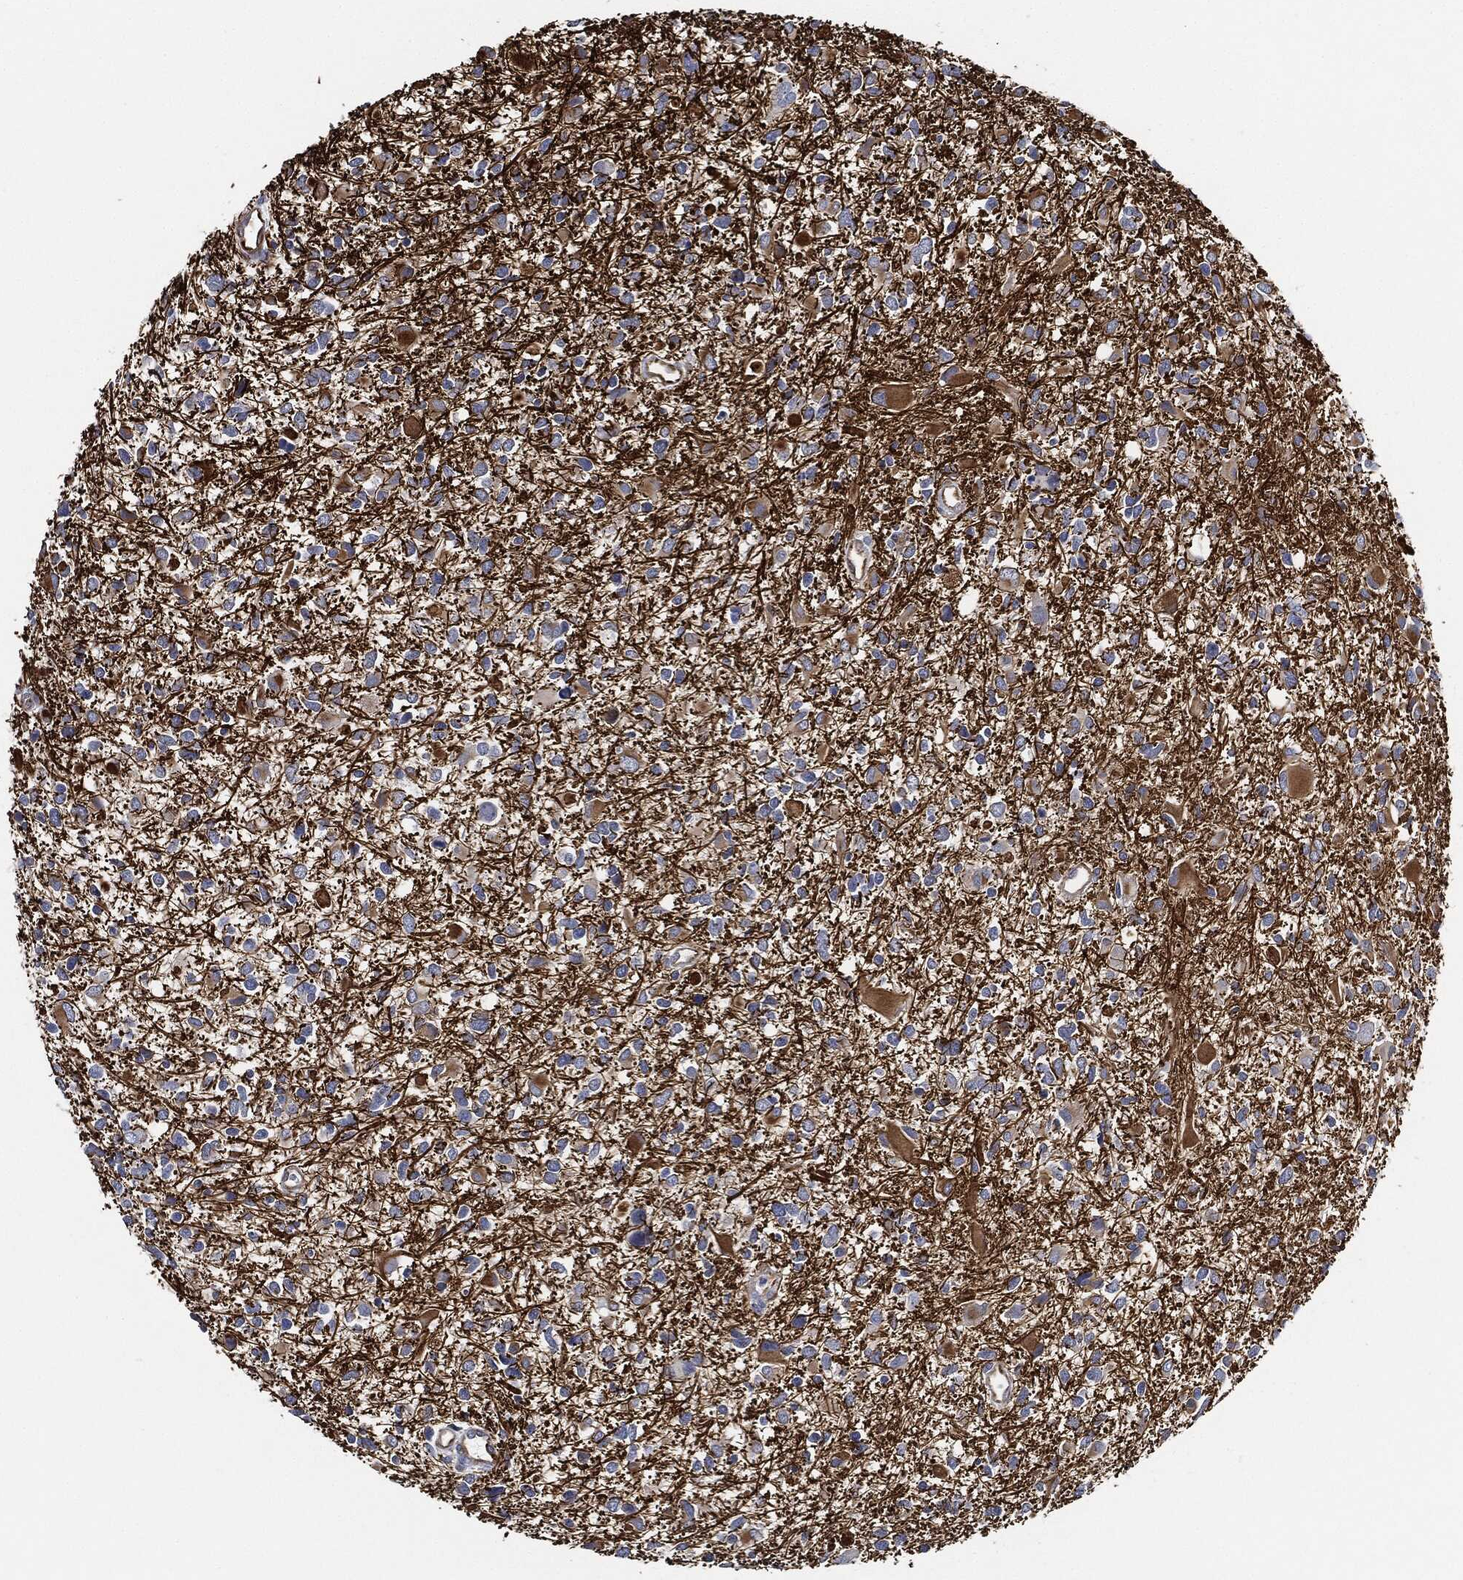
{"staining": {"intensity": "strong", "quantity": "<25%", "location": "cytoplasmic/membranous"}, "tissue": "glioma", "cell_type": "Tumor cells", "image_type": "cancer", "snomed": [{"axis": "morphology", "description": "Glioma, malignant, Low grade"}, {"axis": "topography", "description": "Brain"}], "caption": "This image exhibits malignant glioma (low-grade) stained with immunohistochemistry to label a protein in brown. The cytoplasmic/membranous of tumor cells show strong positivity for the protein. Nuclei are counter-stained blue.", "gene": "THSD1", "patient": {"sex": "female", "age": 32}}